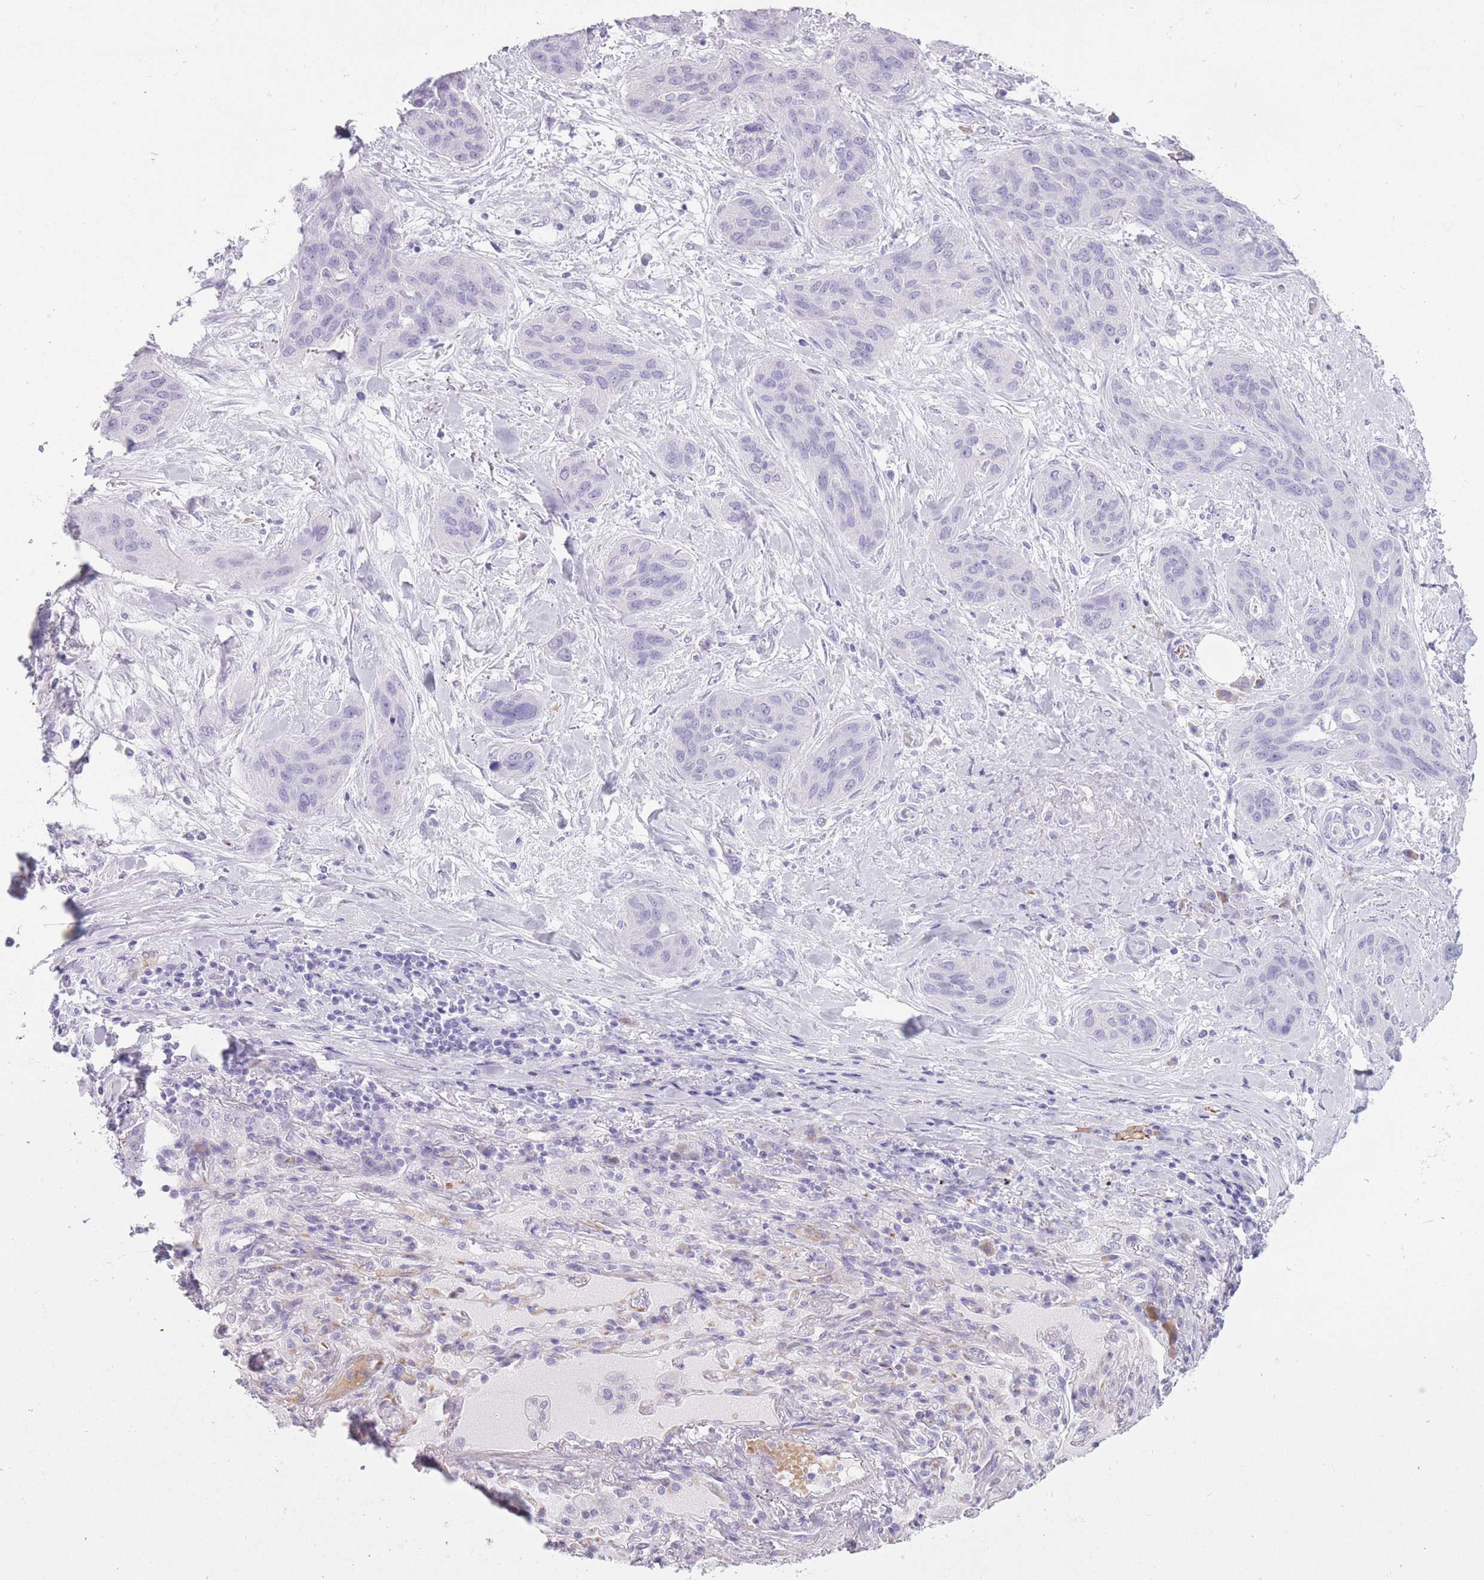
{"staining": {"intensity": "negative", "quantity": "none", "location": "none"}, "tissue": "lung cancer", "cell_type": "Tumor cells", "image_type": "cancer", "snomed": [{"axis": "morphology", "description": "Squamous cell carcinoma, NOS"}, {"axis": "topography", "description": "Lung"}], "caption": "The immunohistochemistry histopathology image has no significant expression in tumor cells of lung squamous cell carcinoma tissue. The staining was performed using DAB (3,3'-diaminobenzidine) to visualize the protein expression in brown, while the nuclei were stained in blue with hematoxylin (Magnification: 20x).", "gene": "OR7C1", "patient": {"sex": "female", "age": 70}}